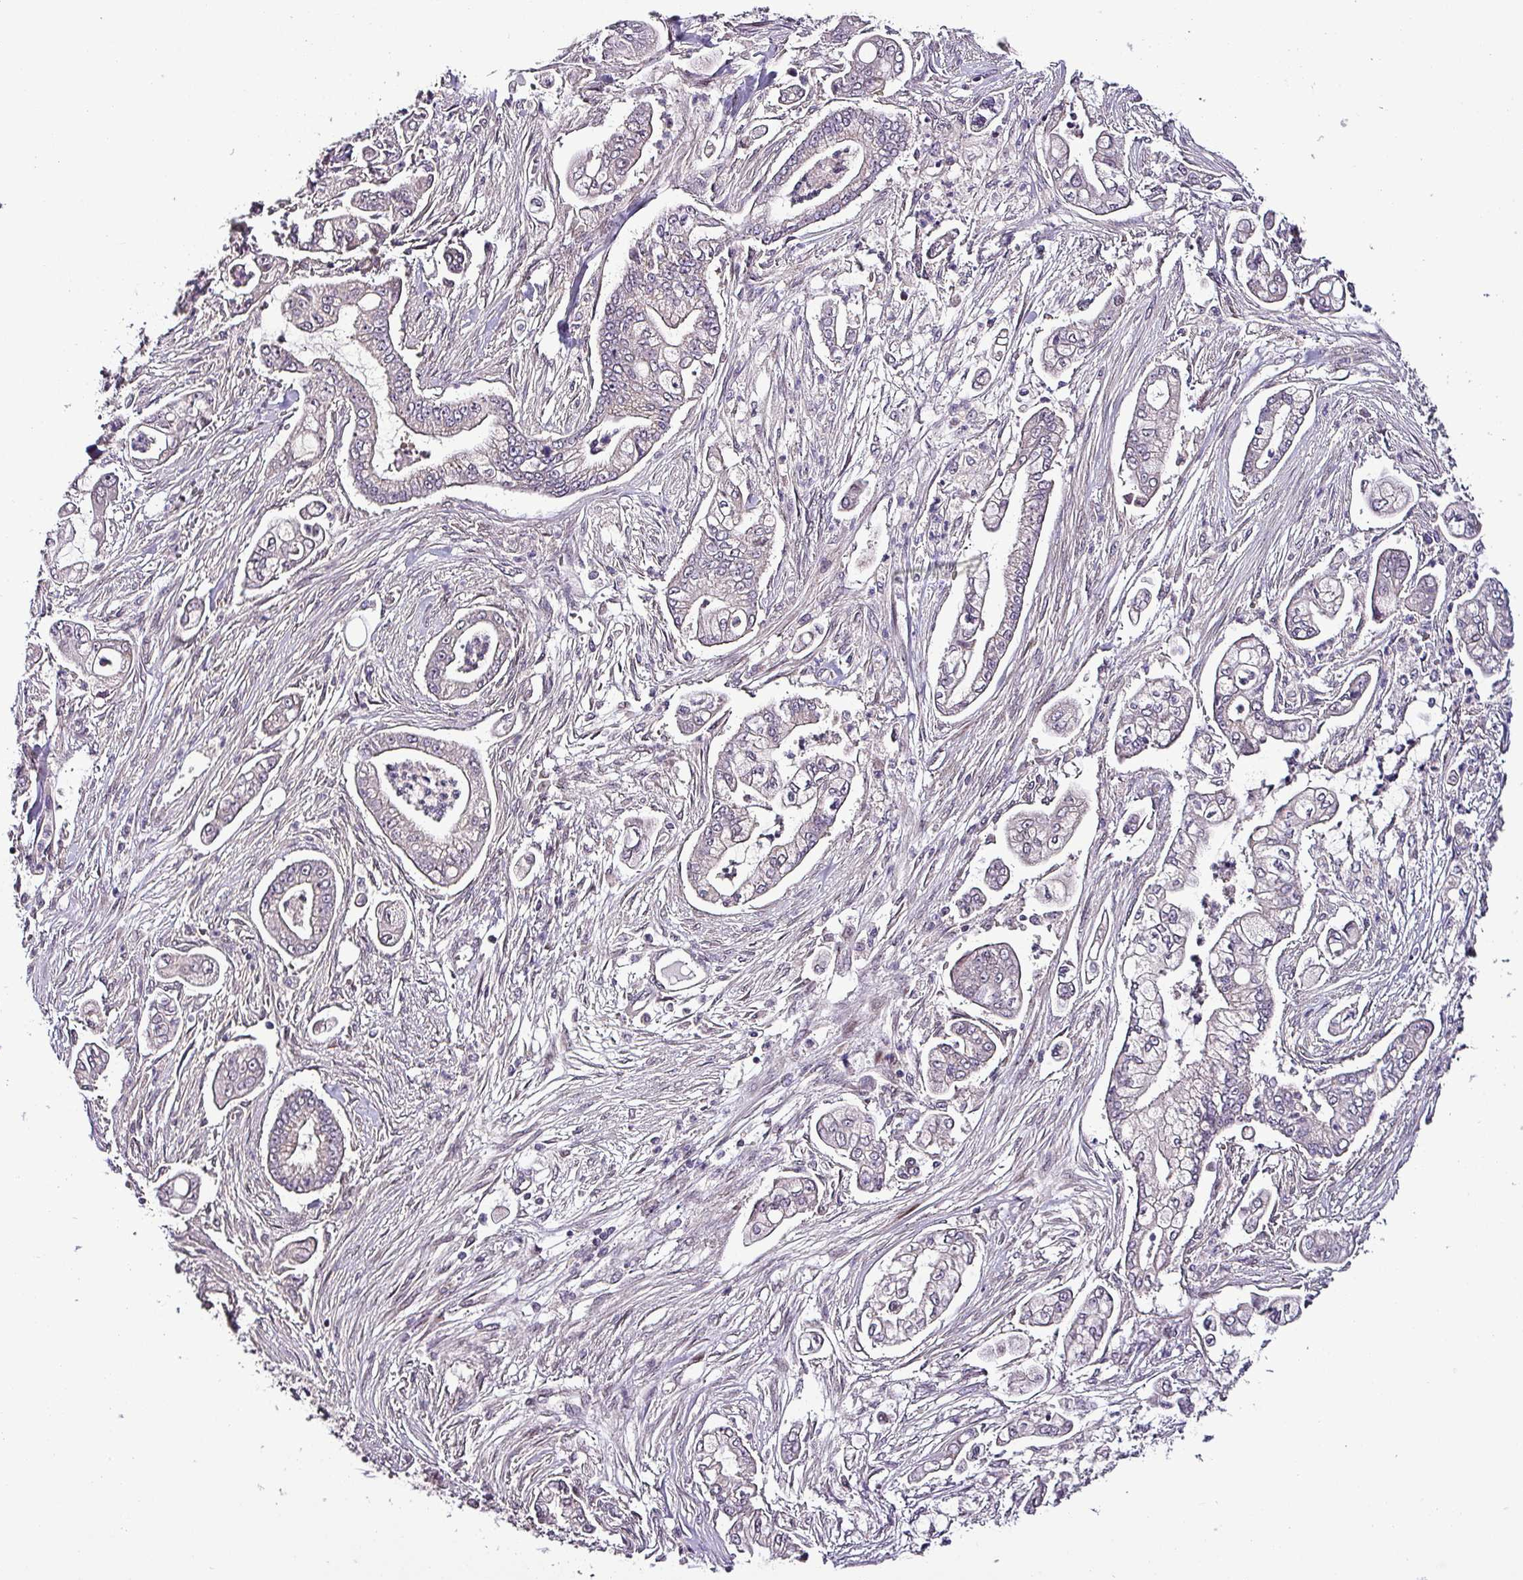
{"staining": {"intensity": "negative", "quantity": "none", "location": "none"}, "tissue": "pancreatic cancer", "cell_type": "Tumor cells", "image_type": "cancer", "snomed": [{"axis": "morphology", "description": "Adenocarcinoma, NOS"}, {"axis": "topography", "description": "Pancreas"}], "caption": "High magnification brightfield microscopy of adenocarcinoma (pancreatic) stained with DAB (3,3'-diaminobenzidine) (brown) and counterstained with hematoxylin (blue): tumor cells show no significant staining. (Immunohistochemistry (ihc), brightfield microscopy, high magnification).", "gene": "GRAPL", "patient": {"sex": "female", "age": 69}}